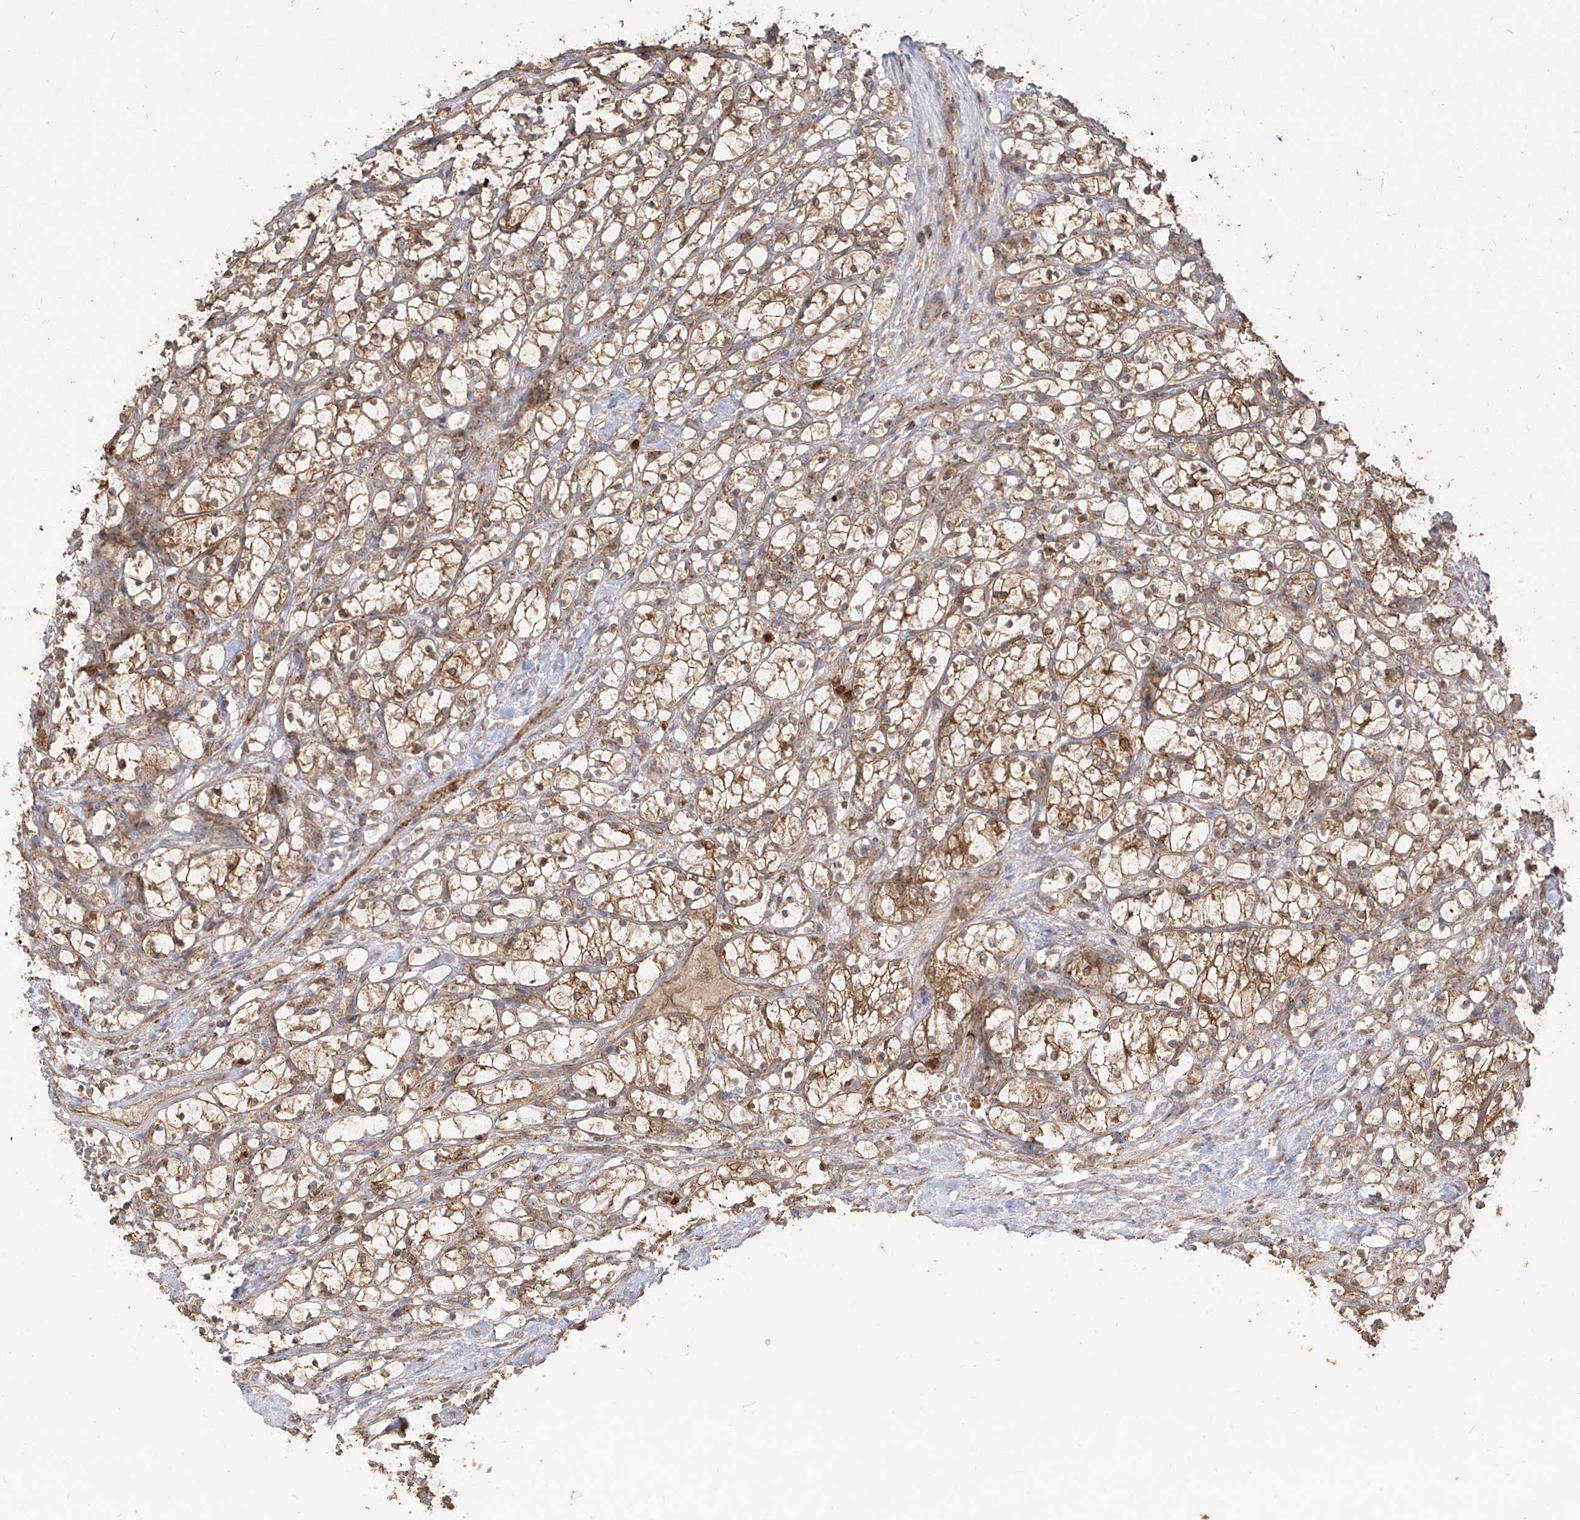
{"staining": {"intensity": "moderate", "quantity": ">75%", "location": "cytoplasmic/membranous"}, "tissue": "renal cancer", "cell_type": "Tumor cells", "image_type": "cancer", "snomed": [{"axis": "morphology", "description": "Adenocarcinoma, NOS"}, {"axis": "topography", "description": "Kidney"}], "caption": "Moderate cytoplasmic/membranous positivity is present in about >75% of tumor cells in renal cancer. Using DAB (brown) and hematoxylin (blue) stains, captured at high magnification using brightfield microscopy.", "gene": "AIM2", "patient": {"sex": "female", "age": 69}}